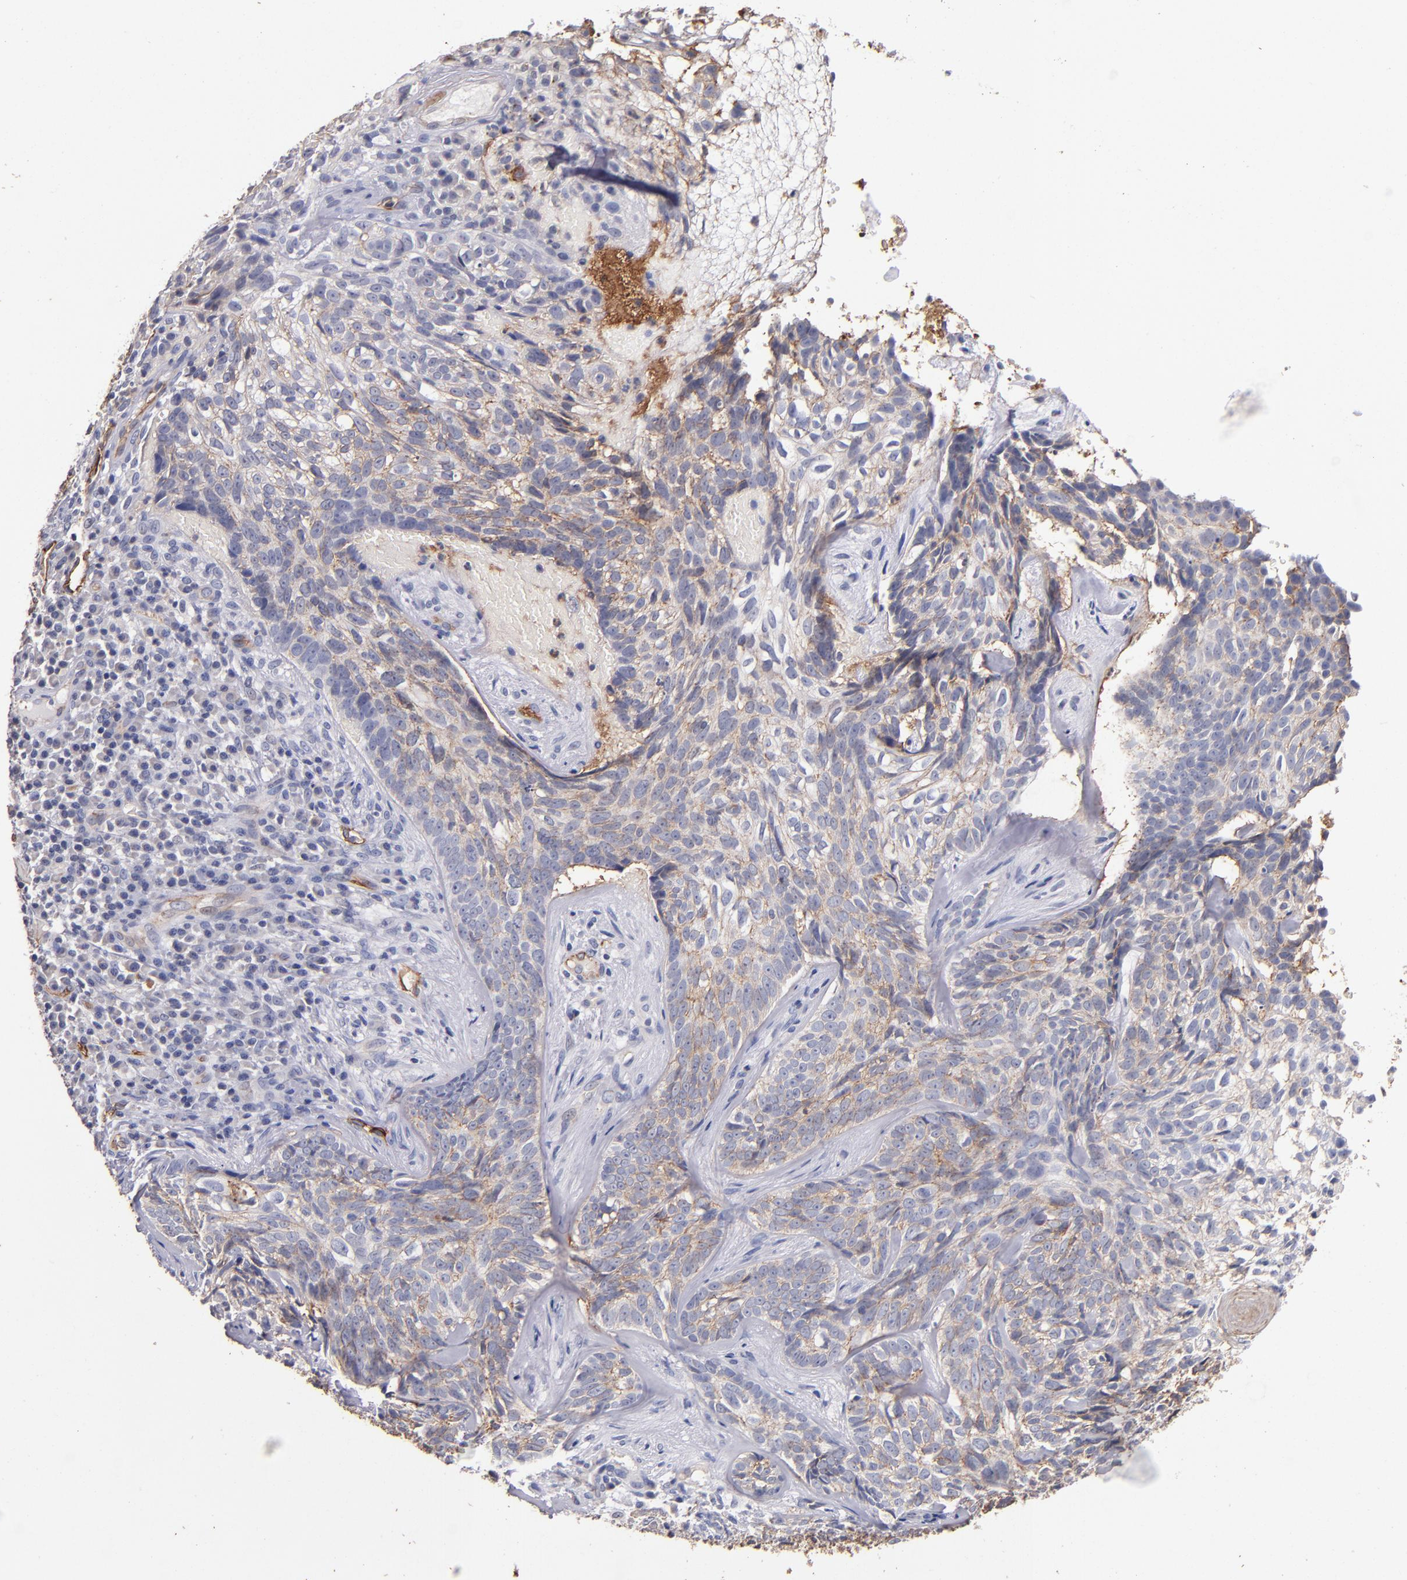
{"staining": {"intensity": "moderate", "quantity": ">75%", "location": "cytoplasmic/membranous"}, "tissue": "skin cancer", "cell_type": "Tumor cells", "image_type": "cancer", "snomed": [{"axis": "morphology", "description": "Basal cell carcinoma"}, {"axis": "topography", "description": "Skin"}], "caption": "IHC staining of skin cancer, which shows medium levels of moderate cytoplasmic/membranous staining in about >75% of tumor cells indicating moderate cytoplasmic/membranous protein expression. The staining was performed using DAB (3,3'-diaminobenzidine) (brown) for protein detection and nuclei were counterstained in hematoxylin (blue).", "gene": "CLDN5", "patient": {"sex": "male", "age": 72}}